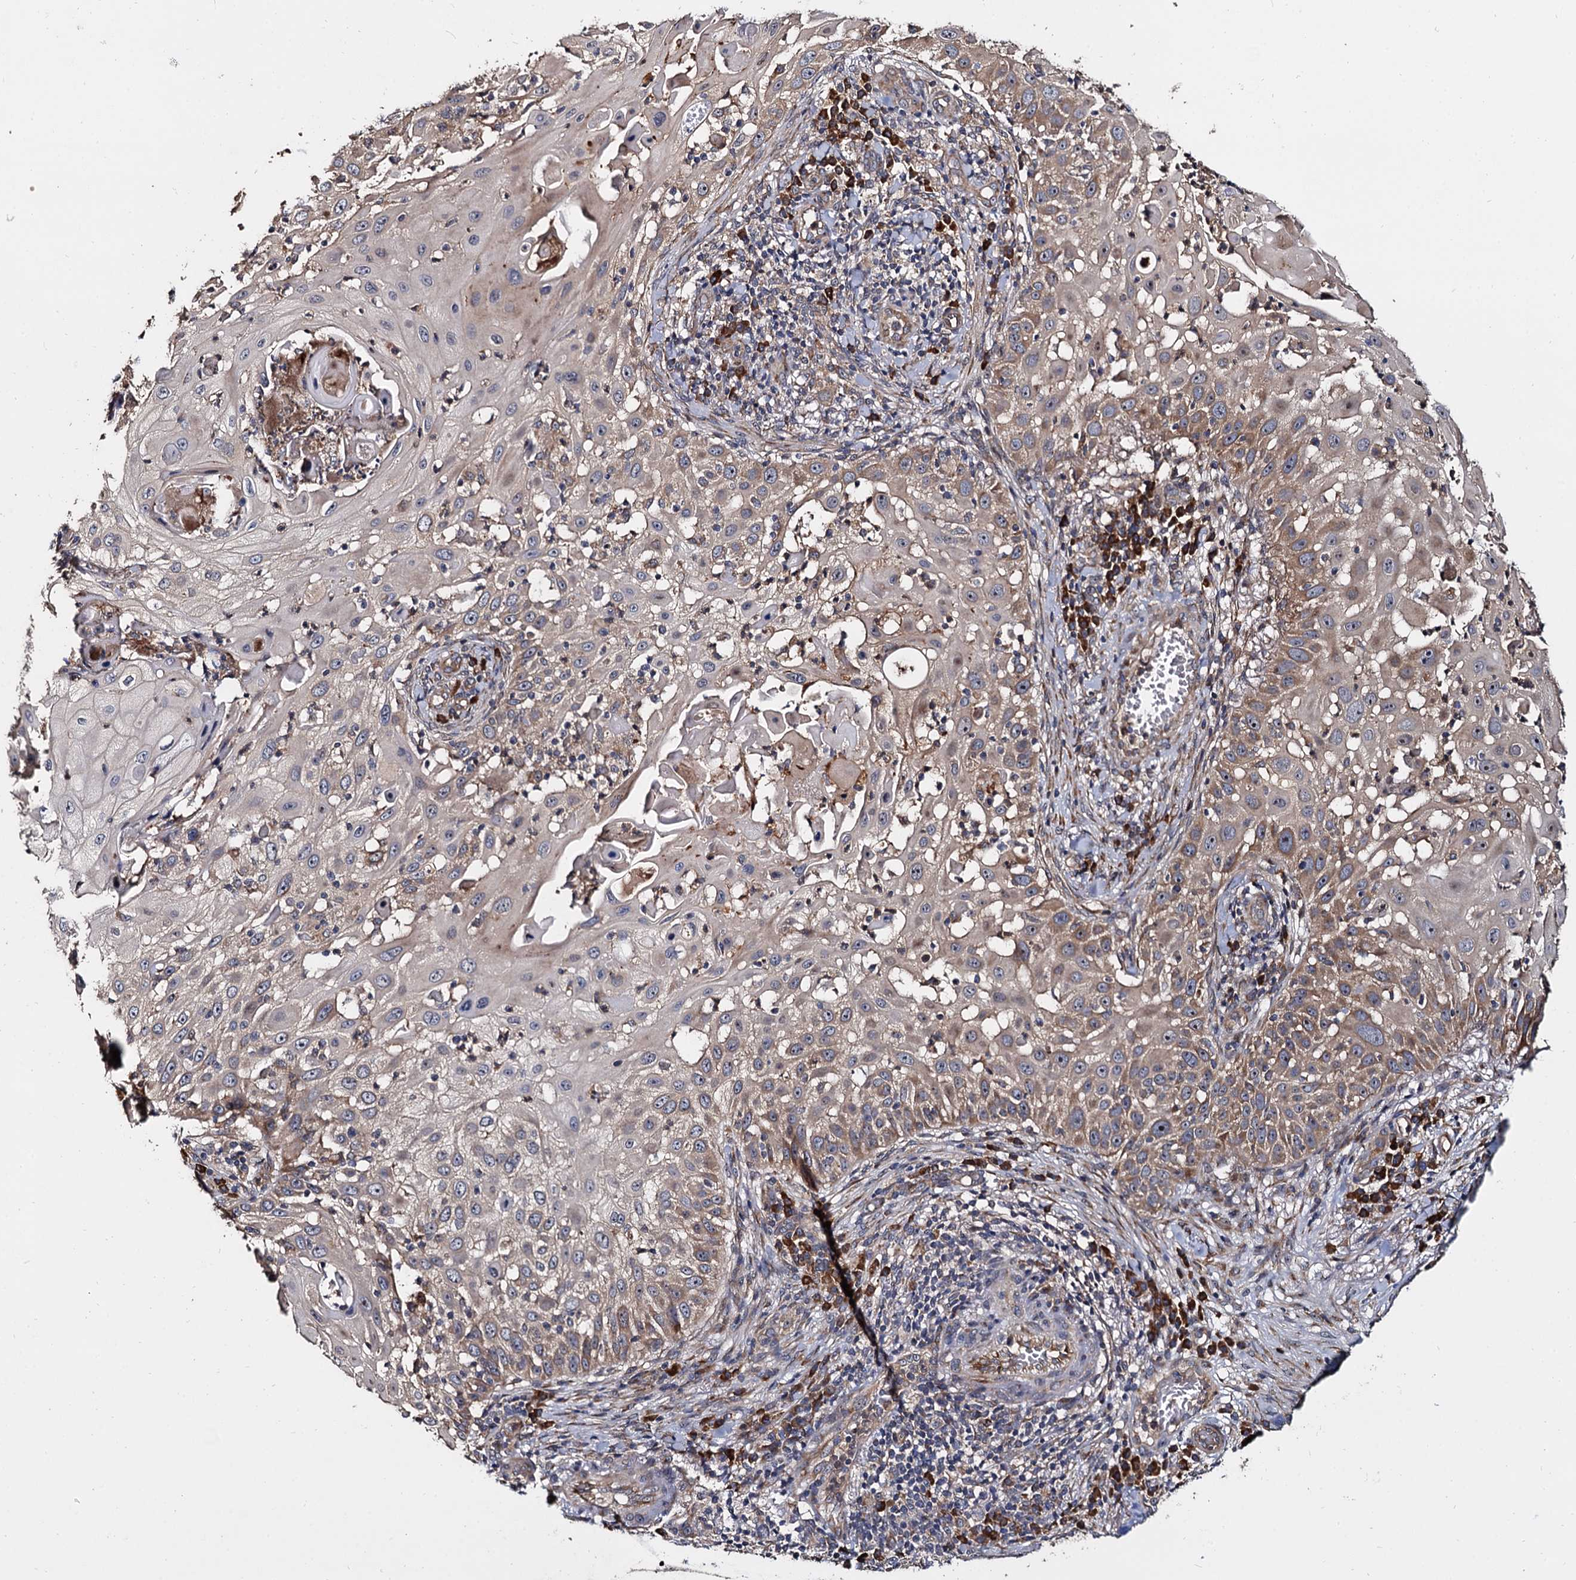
{"staining": {"intensity": "moderate", "quantity": "25%-75%", "location": "cytoplasmic/membranous"}, "tissue": "skin cancer", "cell_type": "Tumor cells", "image_type": "cancer", "snomed": [{"axis": "morphology", "description": "Squamous cell carcinoma, NOS"}, {"axis": "topography", "description": "Skin"}], "caption": "Tumor cells reveal medium levels of moderate cytoplasmic/membranous staining in approximately 25%-75% of cells in skin squamous cell carcinoma.", "gene": "WWC3", "patient": {"sex": "female", "age": 44}}